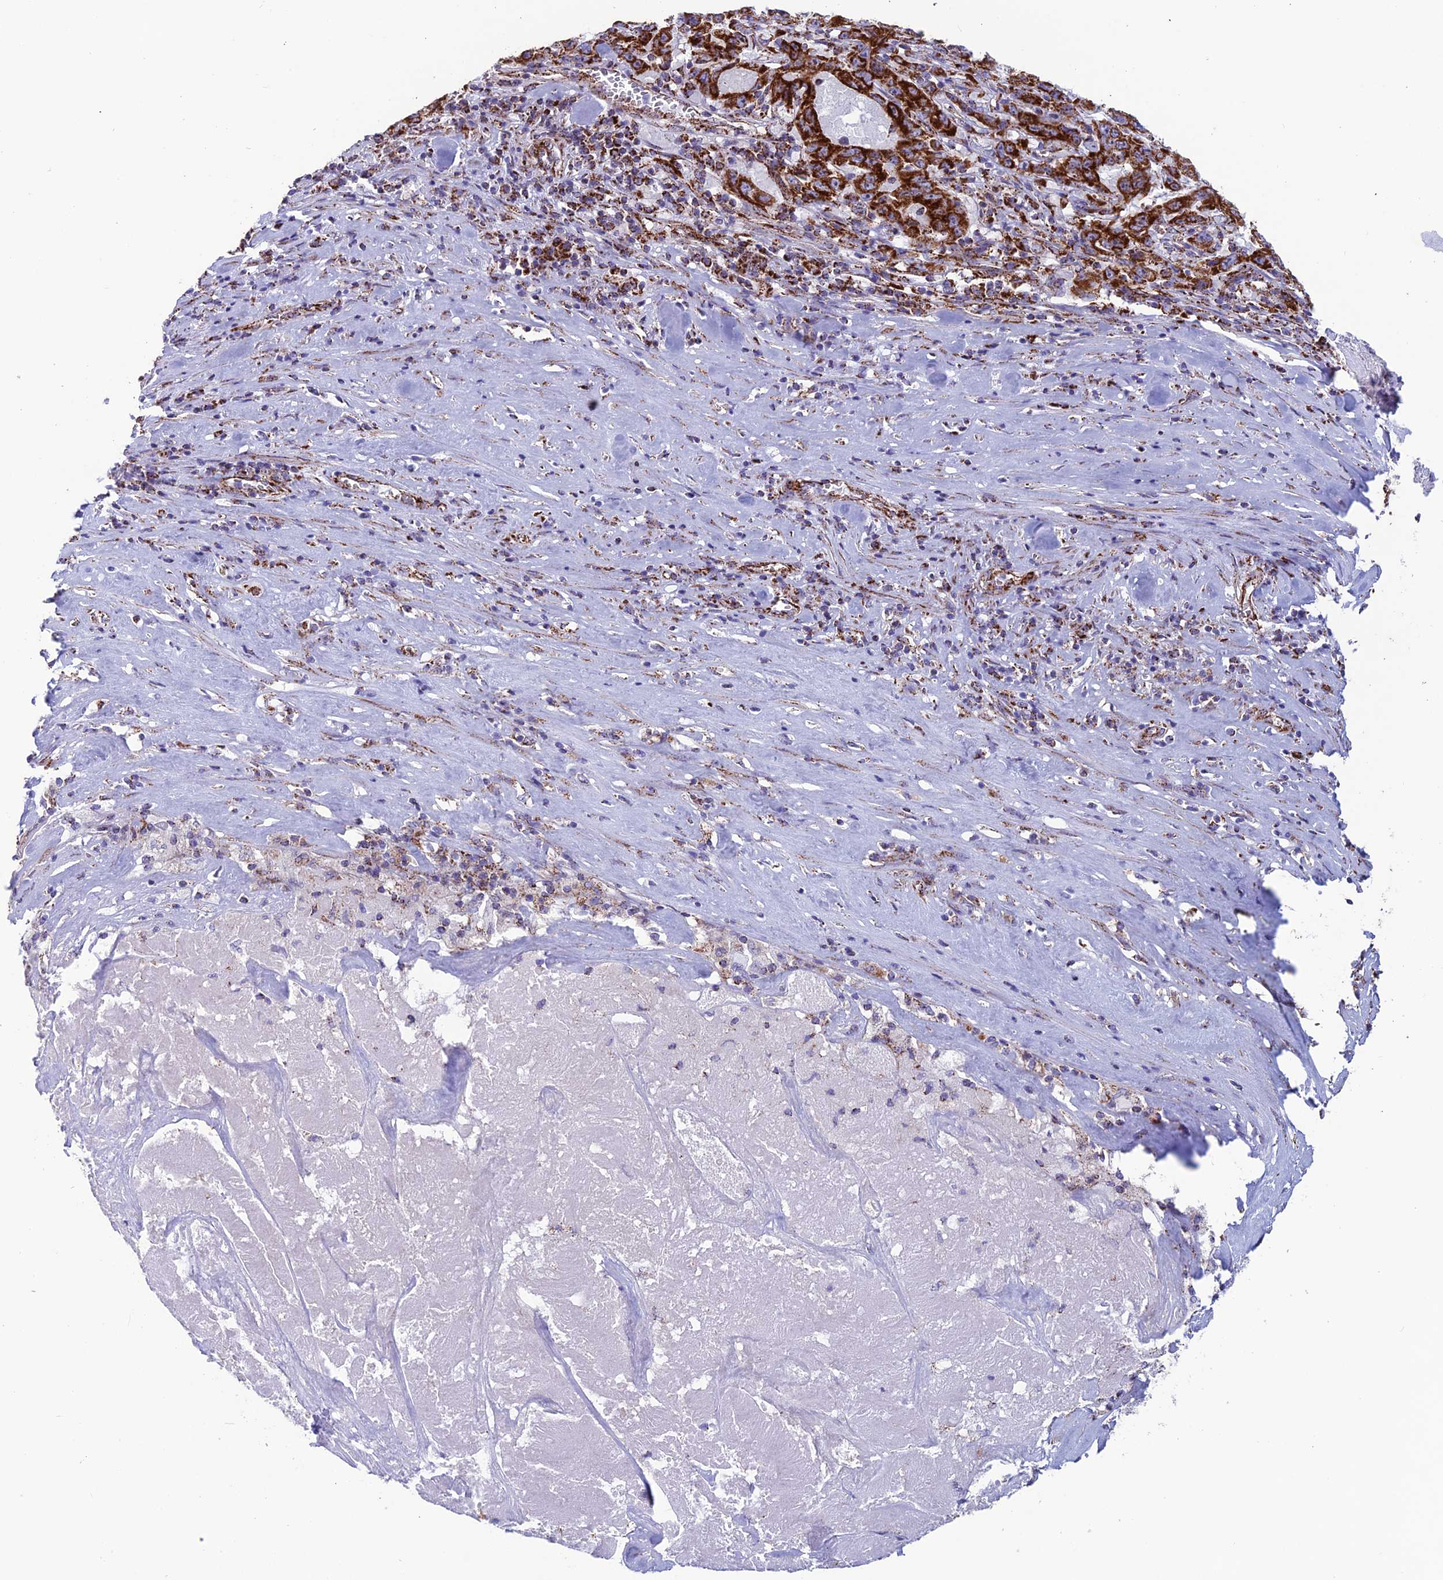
{"staining": {"intensity": "strong", "quantity": ">75%", "location": "cytoplasmic/membranous"}, "tissue": "pancreatic cancer", "cell_type": "Tumor cells", "image_type": "cancer", "snomed": [{"axis": "morphology", "description": "Adenocarcinoma, NOS"}, {"axis": "topography", "description": "Pancreas"}], "caption": "Protein staining of pancreatic cancer (adenocarcinoma) tissue shows strong cytoplasmic/membranous expression in about >75% of tumor cells.", "gene": "MRPS18B", "patient": {"sex": "male", "age": 63}}